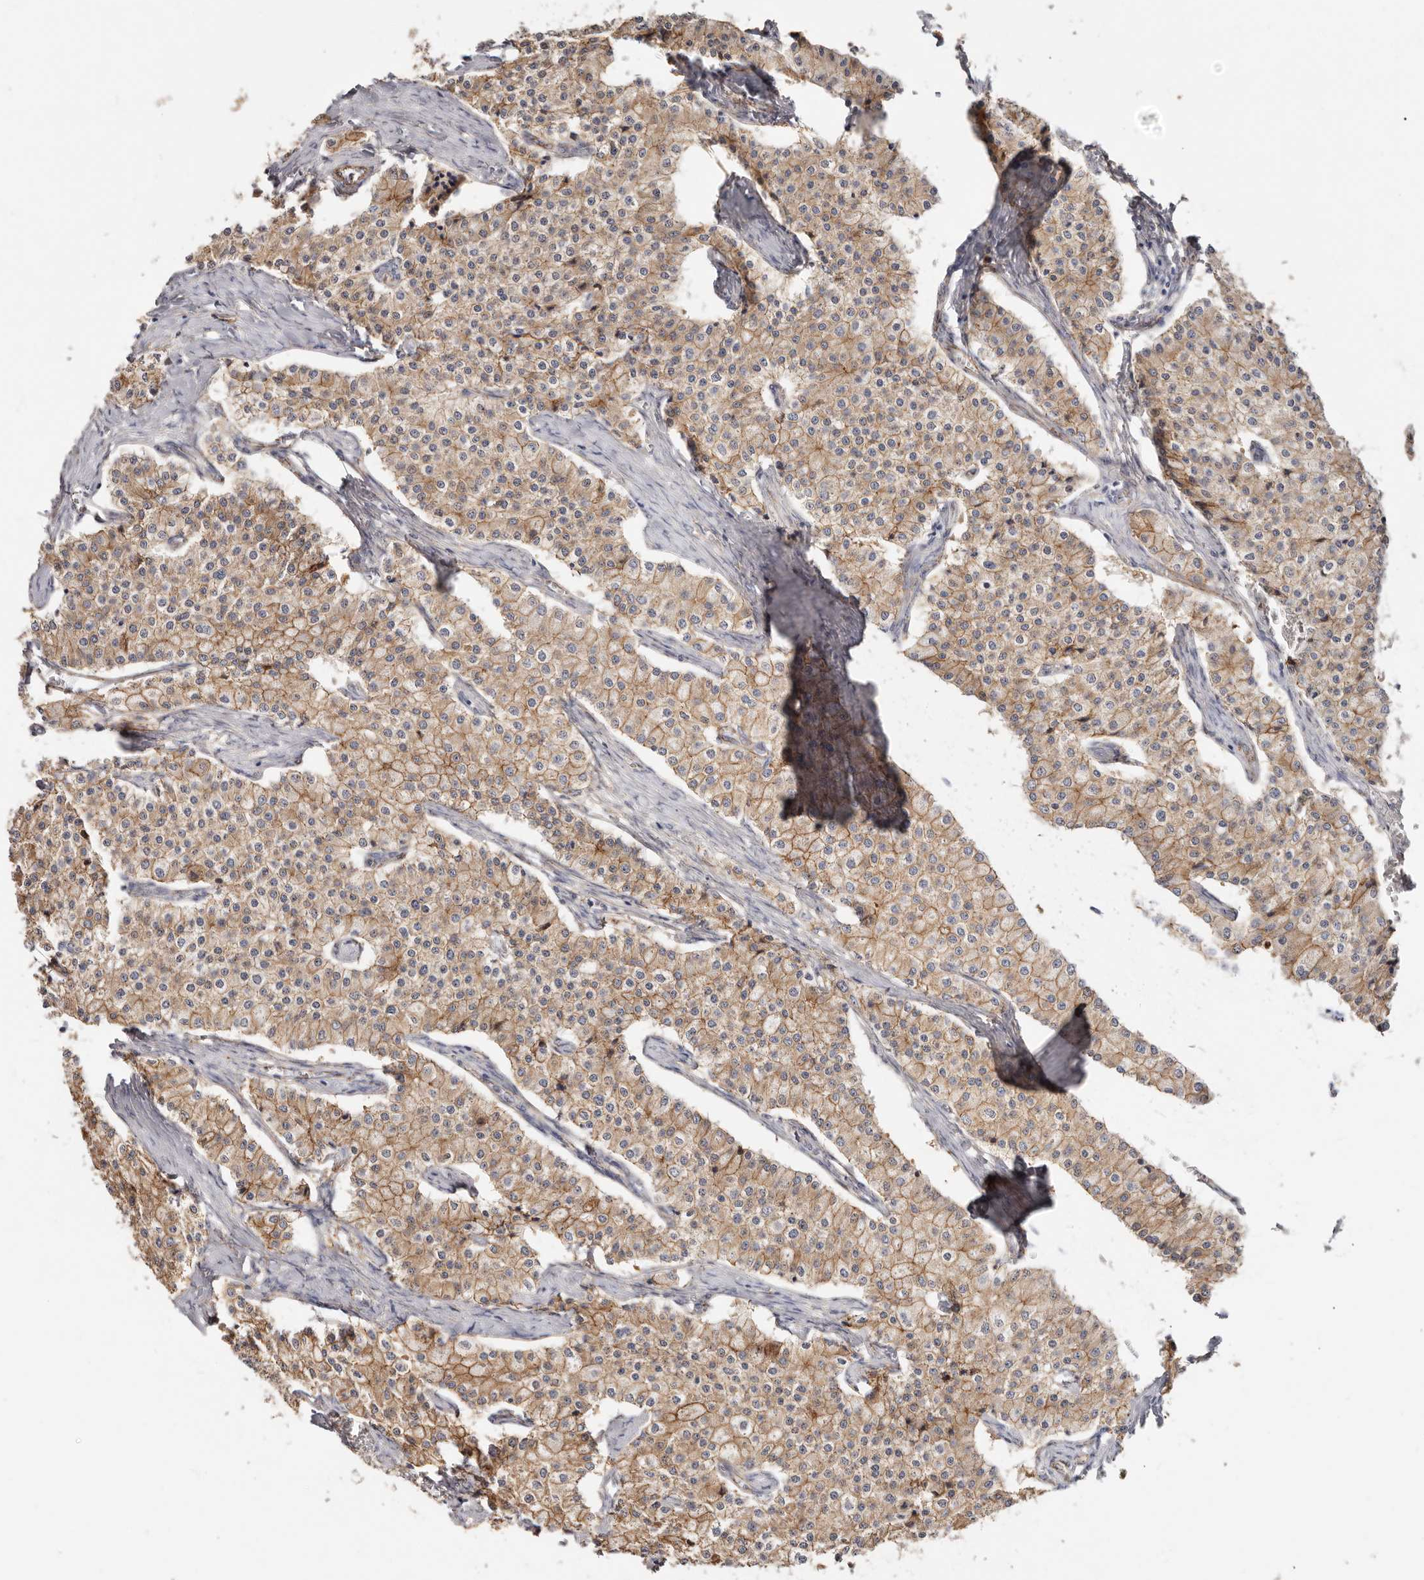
{"staining": {"intensity": "moderate", "quantity": ">75%", "location": "cytoplasmic/membranous"}, "tissue": "carcinoid", "cell_type": "Tumor cells", "image_type": "cancer", "snomed": [{"axis": "morphology", "description": "Carcinoid, malignant, NOS"}, {"axis": "topography", "description": "Colon"}], "caption": "Protein expression analysis of human carcinoid reveals moderate cytoplasmic/membranous expression in about >75% of tumor cells.", "gene": "CTNNB1", "patient": {"sex": "female", "age": 52}}